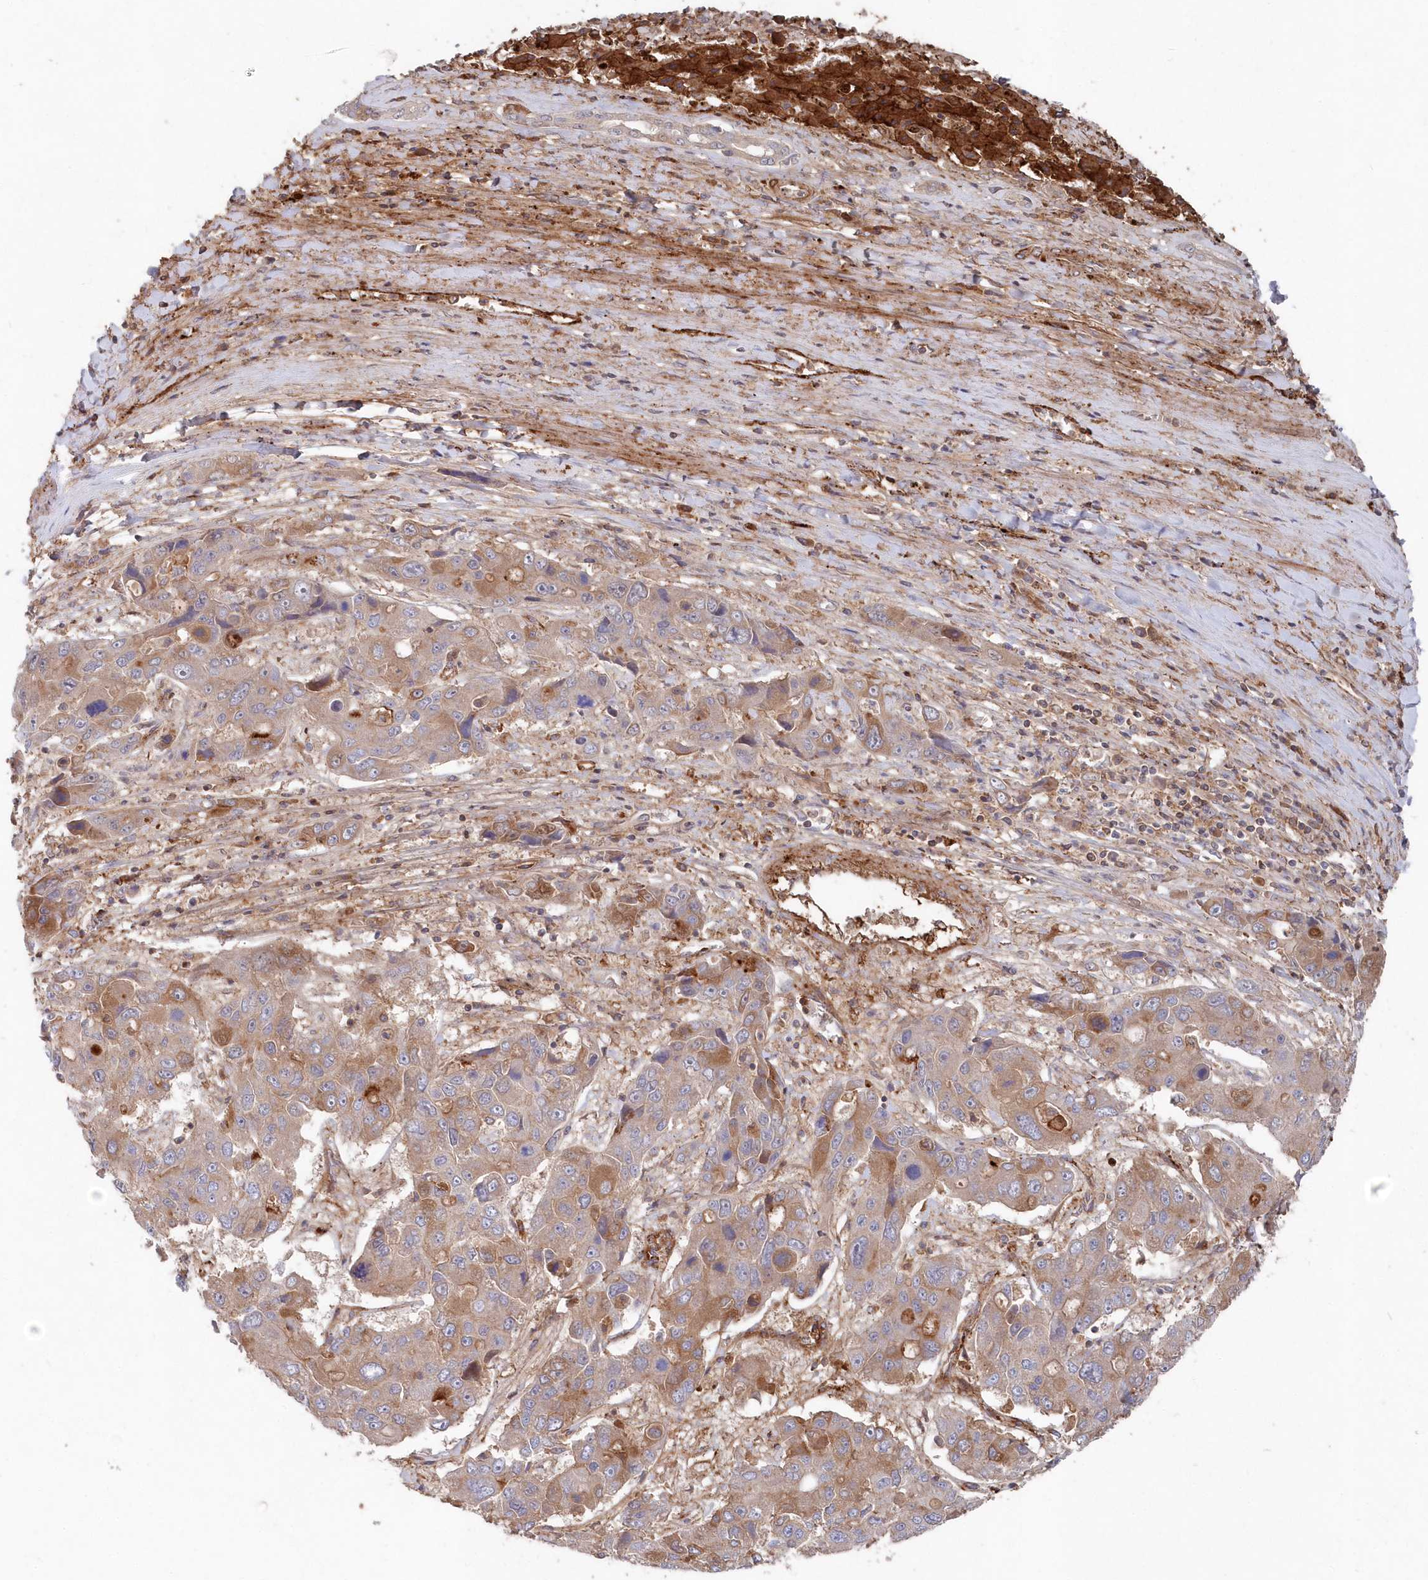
{"staining": {"intensity": "moderate", "quantity": "25%-75%", "location": "cytoplasmic/membranous"}, "tissue": "liver cancer", "cell_type": "Tumor cells", "image_type": "cancer", "snomed": [{"axis": "morphology", "description": "Cholangiocarcinoma"}, {"axis": "topography", "description": "Liver"}], "caption": "Protein staining of liver cancer (cholangiocarcinoma) tissue demonstrates moderate cytoplasmic/membranous positivity in about 25%-75% of tumor cells.", "gene": "ABHD14B", "patient": {"sex": "male", "age": 67}}